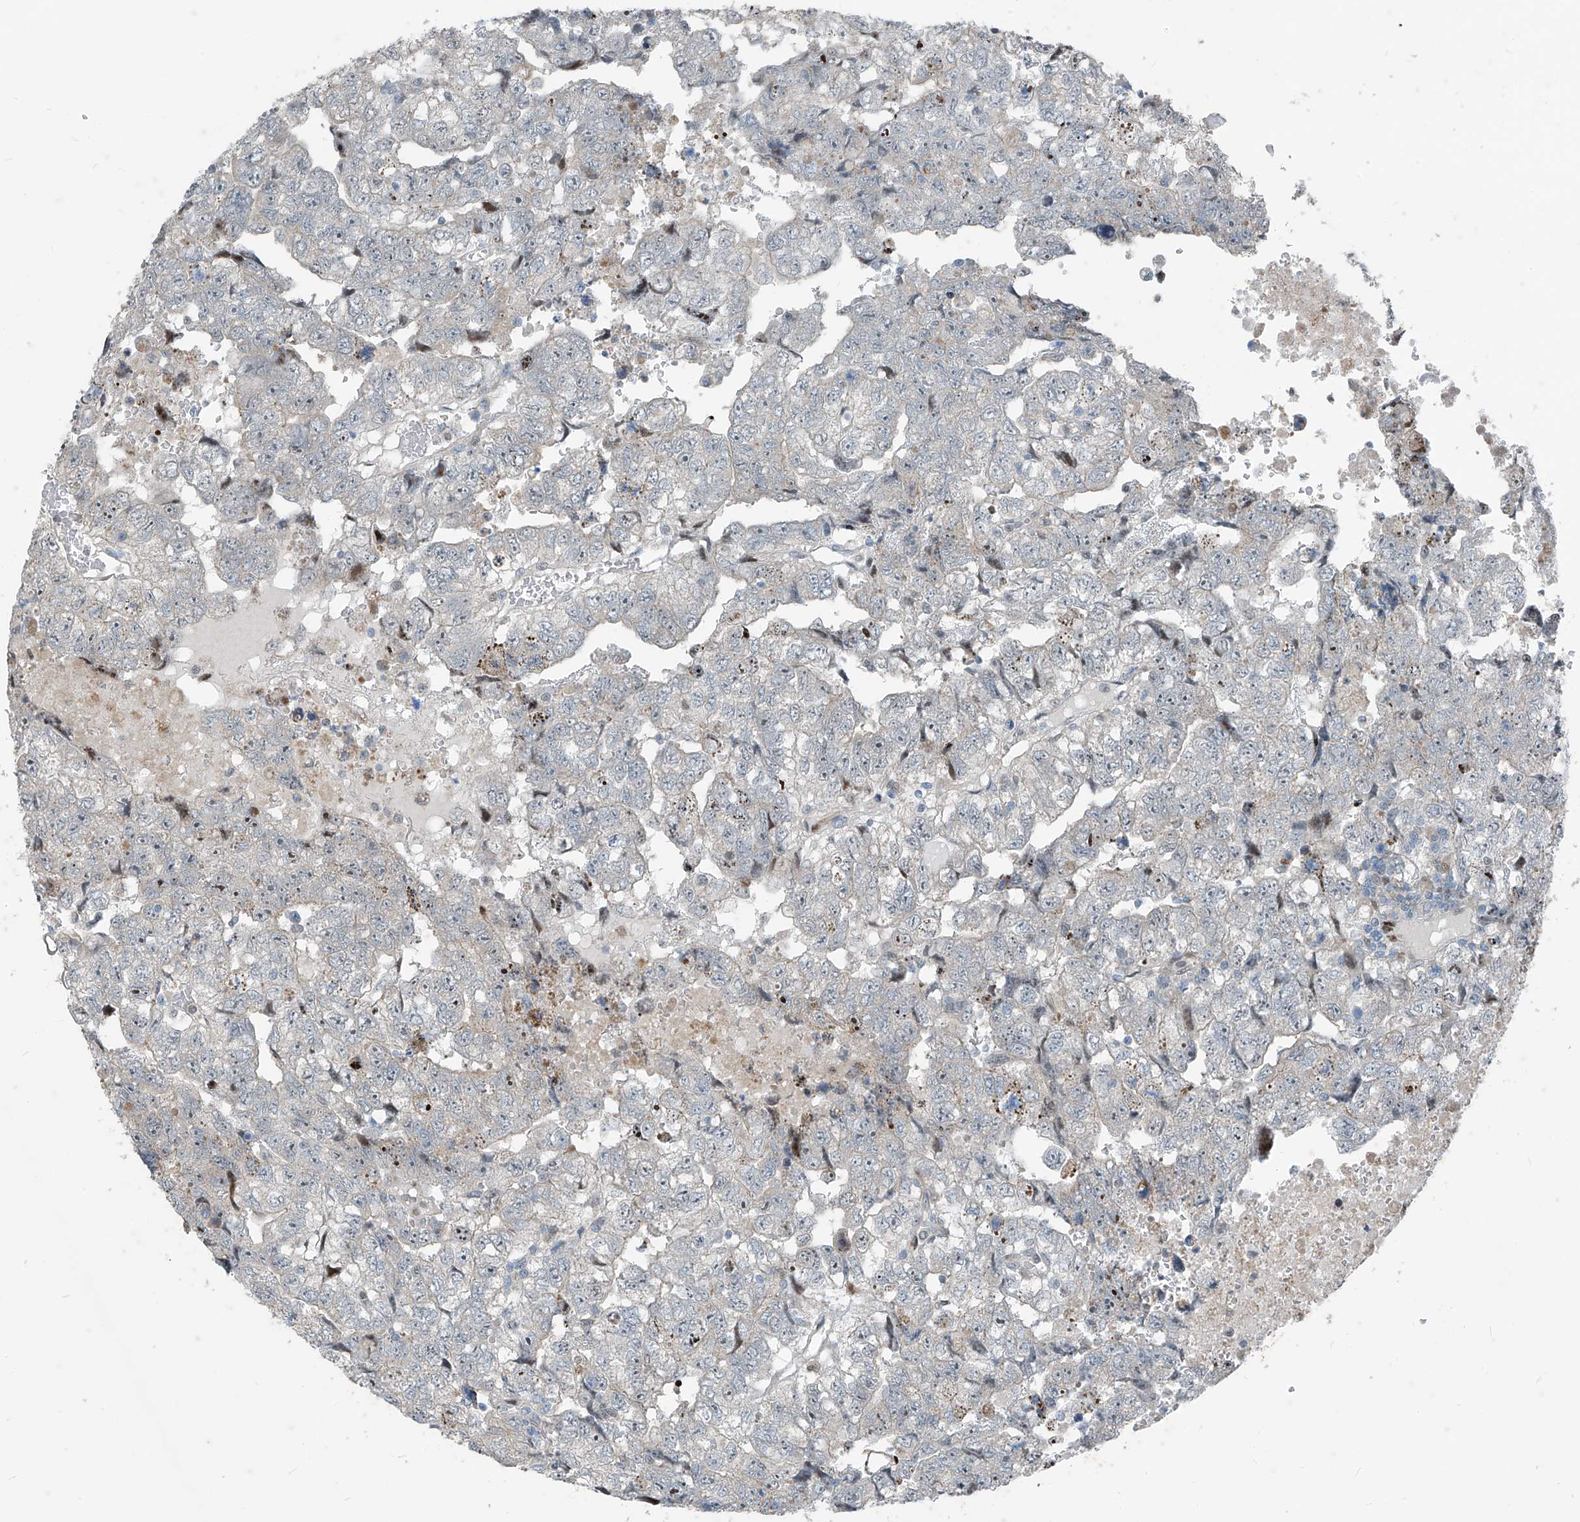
{"staining": {"intensity": "moderate", "quantity": "<25%", "location": "nuclear"}, "tissue": "testis cancer", "cell_type": "Tumor cells", "image_type": "cancer", "snomed": [{"axis": "morphology", "description": "Carcinoma, Embryonal, NOS"}, {"axis": "topography", "description": "Testis"}], "caption": "DAB (3,3'-diaminobenzidine) immunohistochemical staining of testis embryonal carcinoma displays moderate nuclear protein positivity in about <25% of tumor cells.", "gene": "PPCS", "patient": {"sex": "male", "age": 36}}